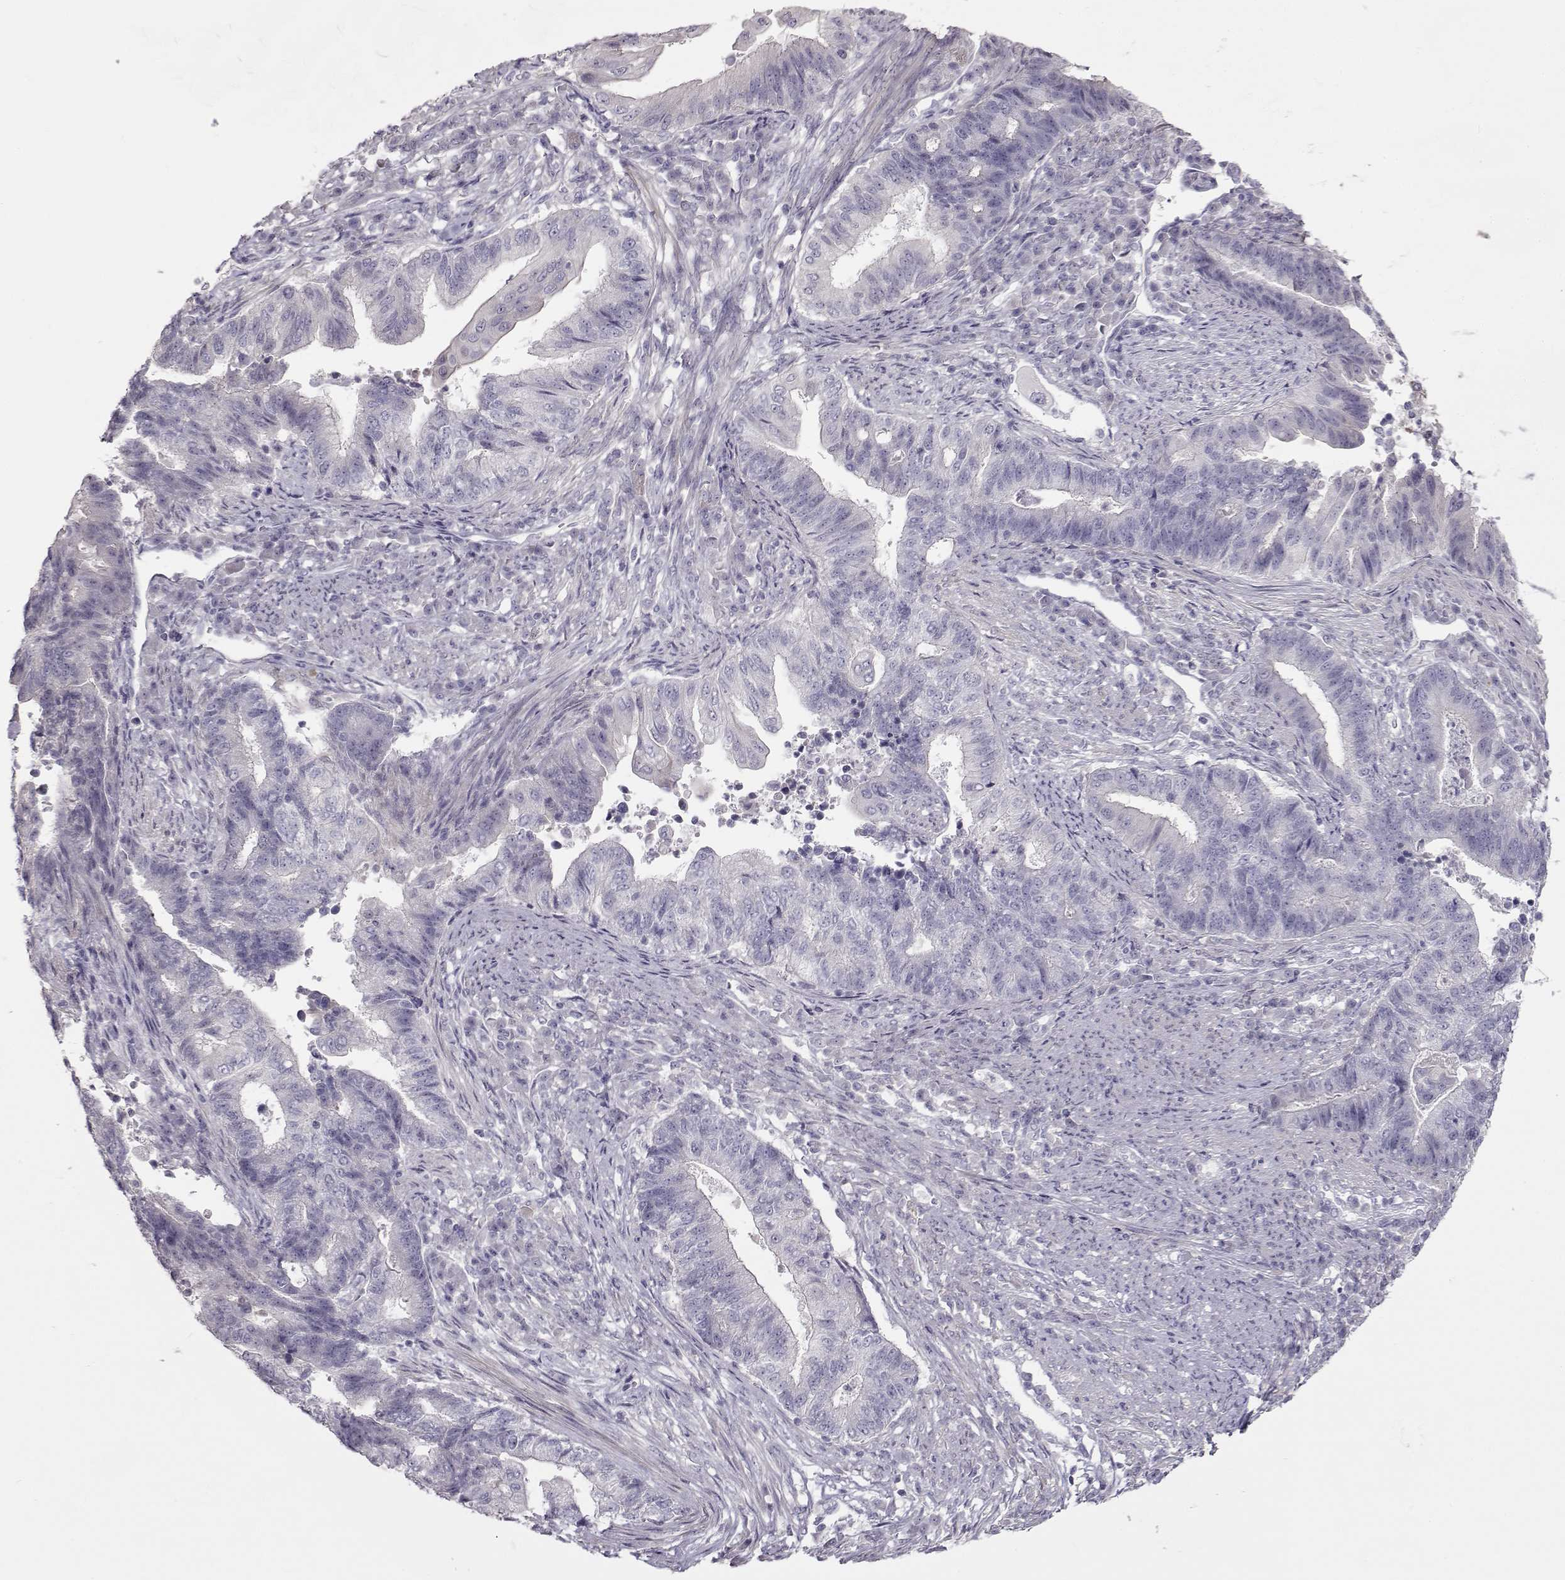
{"staining": {"intensity": "negative", "quantity": "none", "location": "none"}, "tissue": "endometrial cancer", "cell_type": "Tumor cells", "image_type": "cancer", "snomed": [{"axis": "morphology", "description": "Adenocarcinoma, NOS"}, {"axis": "topography", "description": "Uterus"}, {"axis": "topography", "description": "Endometrium"}], "caption": "The micrograph shows no staining of tumor cells in endometrial adenocarcinoma.", "gene": "GRK1", "patient": {"sex": "female", "age": 54}}